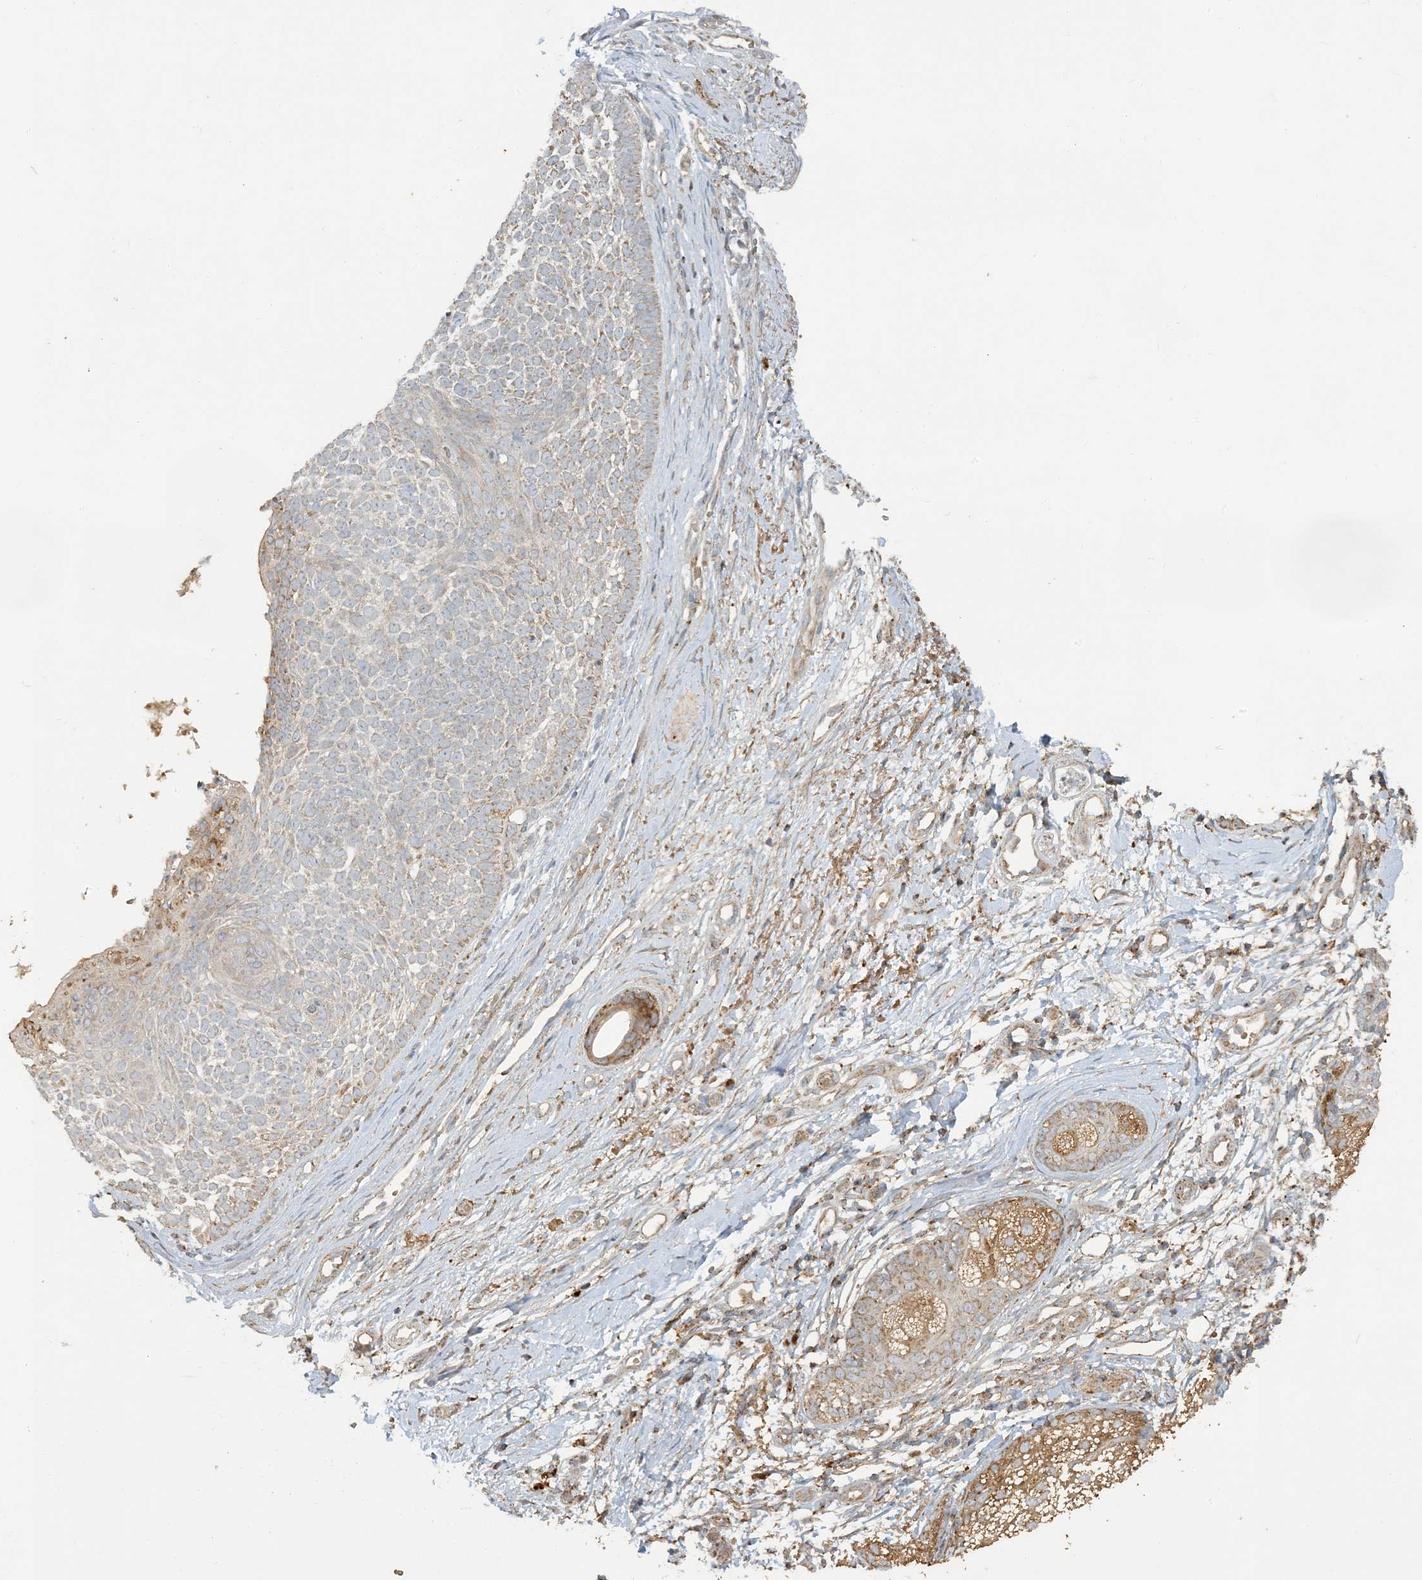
{"staining": {"intensity": "moderate", "quantity": "<25%", "location": "cytoplasmic/membranous"}, "tissue": "skin cancer", "cell_type": "Tumor cells", "image_type": "cancer", "snomed": [{"axis": "morphology", "description": "Basal cell carcinoma"}, {"axis": "topography", "description": "Skin"}], "caption": "This image reveals immunohistochemistry staining of skin cancer (basal cell carcinoma), with low moderate cytoplasmic/membranous expression in about <25% of tumor cells.", "gene": "LTN1", "patient": {"sex": "female", "age": 81}}